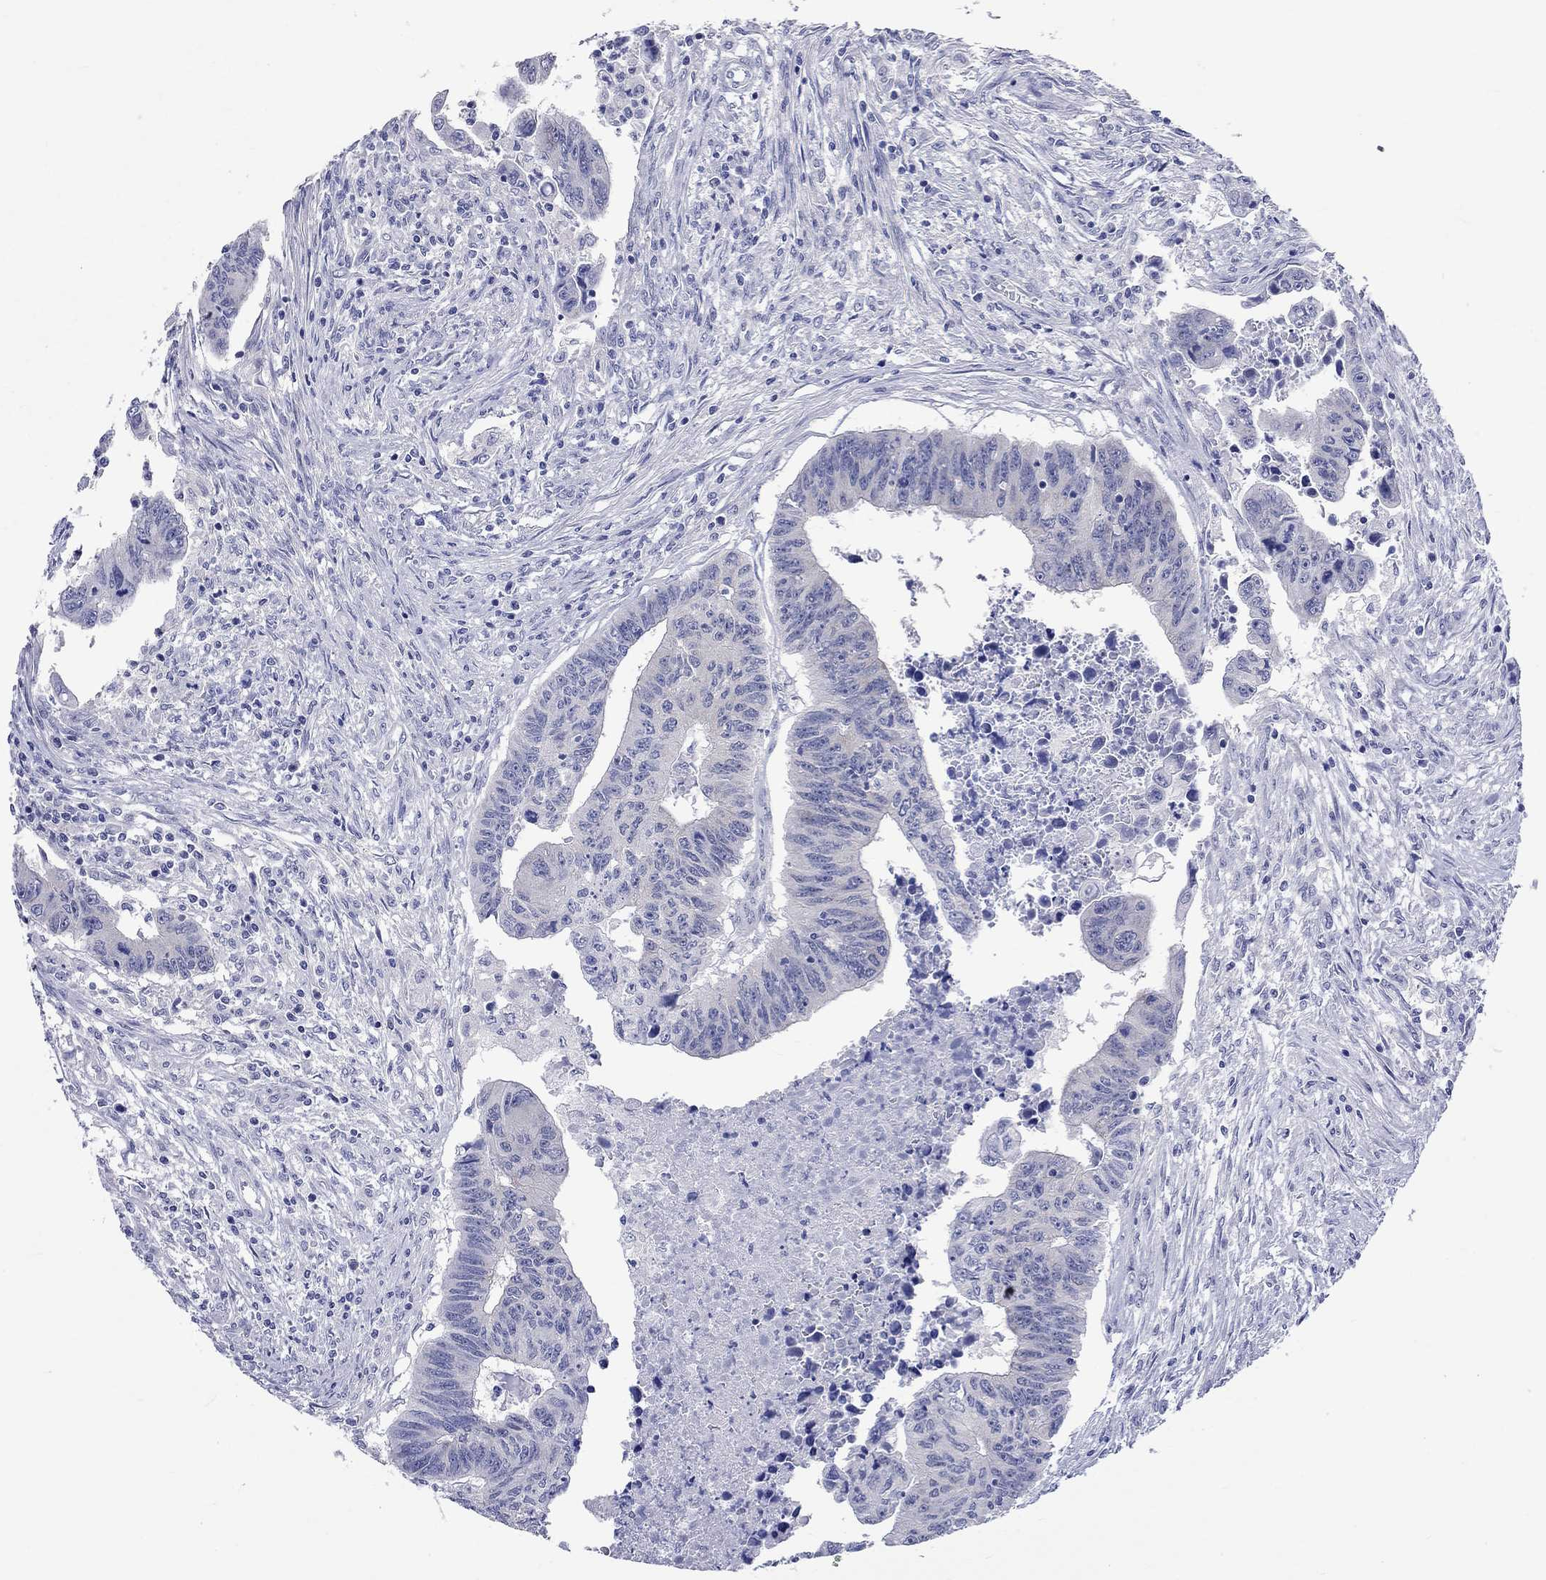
{"staining": {"intensity": "negative", "quantity": "none", "location": "none"}, "tissue": "colorectal cancer", "cell_type": "Tumor cells", "image_type": "cancer", "snomed": [{"axis": "morphology", "description": "Adenocarcinoma, NOS"}, {"axis": "topography", "description": "Rectum"}], "caption": "High magnification brightfield microscopy of colorectal adenocarcinoma stained with DAB (3,3'-diaminobenzidine) (brown) and counterstained with hematoxylin (blue): tumor cells show no significant staining.", "gene": "CERS1", "patient": {"sex": "female", "age": 85}}